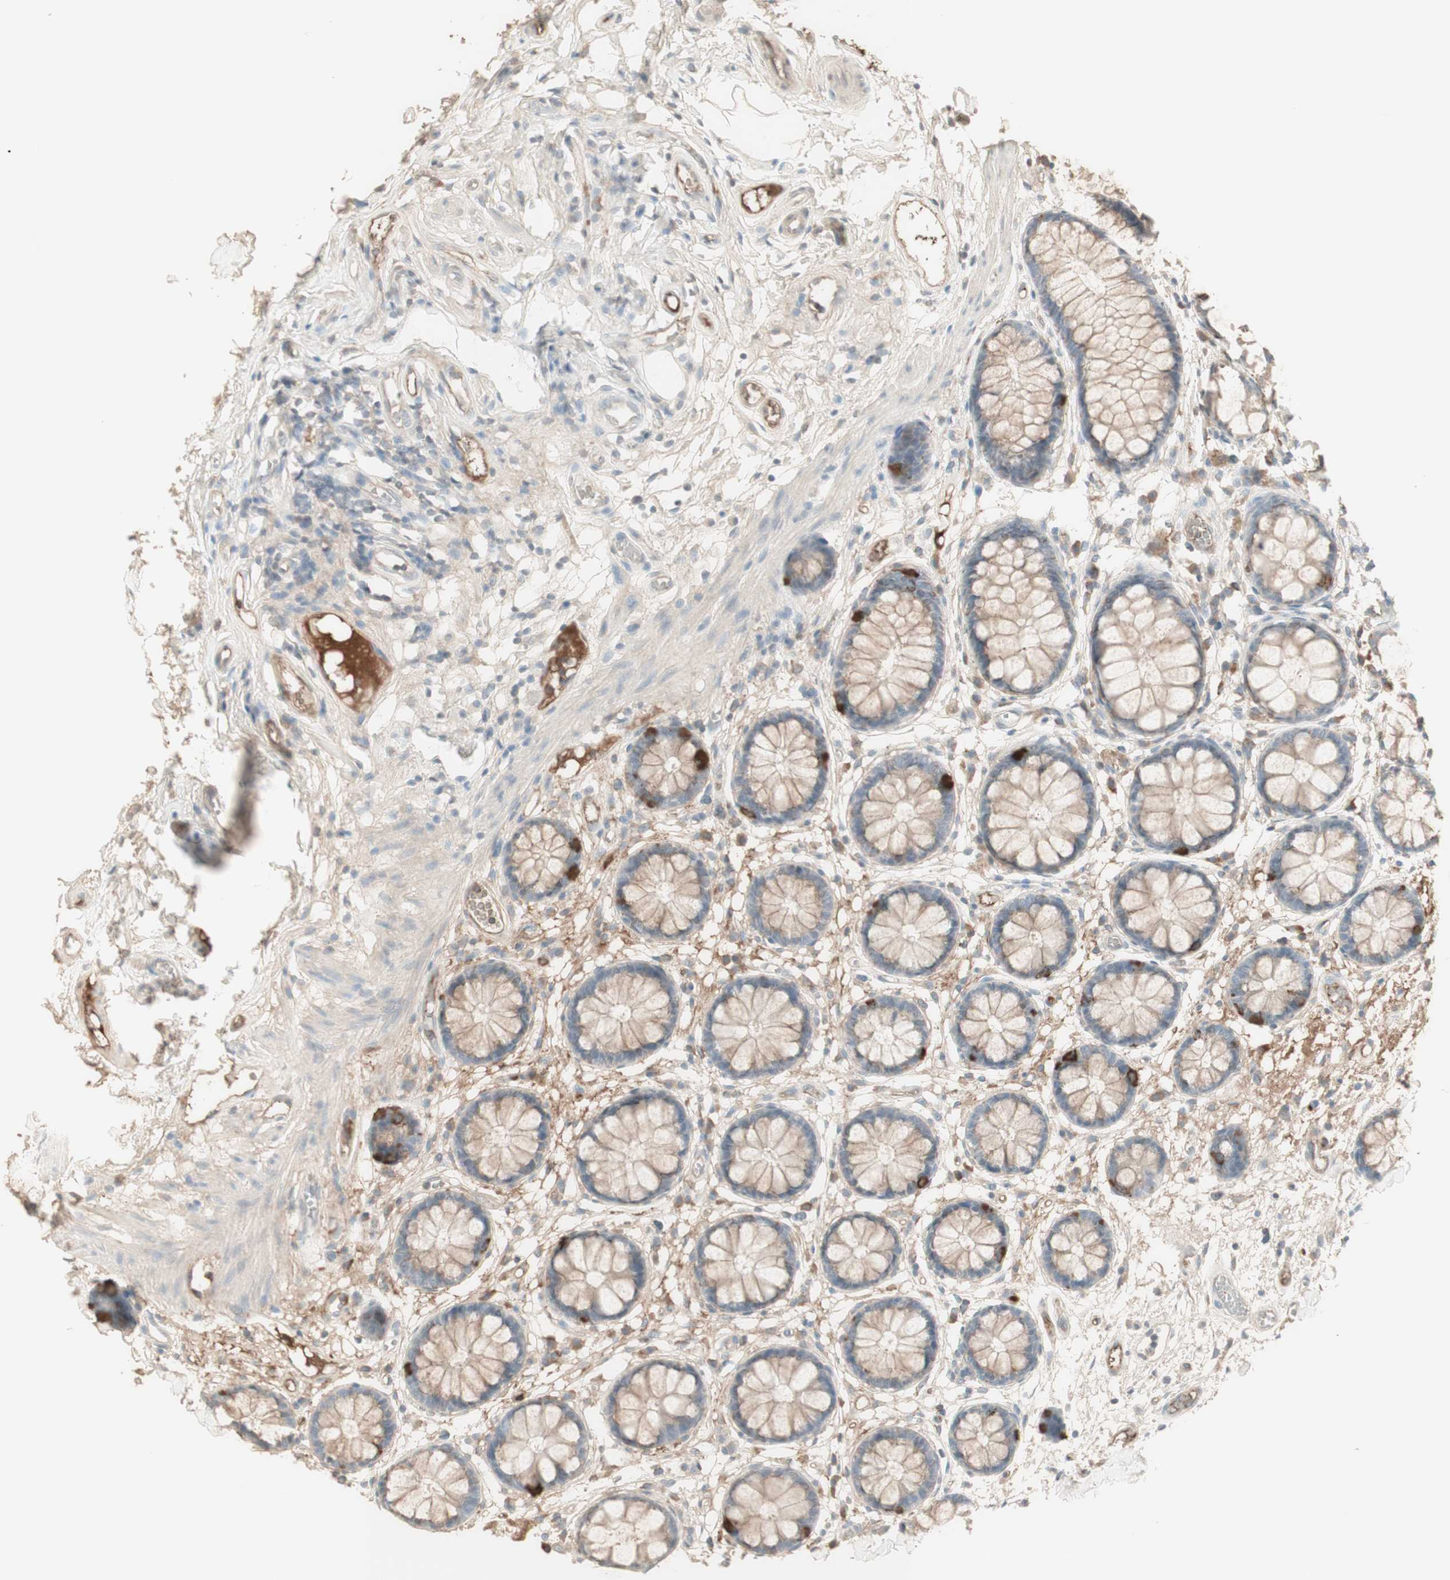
{"staining": {"intensity": "weak", "quantity": ">75%", "location": "cytoplasmic/membranous"}, "tissue": "rectum", "cell_type": "Glandular cells", "image_type": "normal", "snomed": [{"axis": "morphology", "description": "Normal tissue, NOS"}, {"axis": "topography", "description": "Rectum"}], "caption": "DAB (3,3'-diaminobenzidine) immunohistochemical staining of normal rectum displays weak cytoplasmic/membranous protein expression in about >75% of glandular cells. (Stains: DAB (3,3'-diaminobenzidine) in brown, nuclei in blue, Microscopy: brightfield microscopy at high magnification).", "gene": "IFNG", "patient": {"sex": "female", "age": 66}}